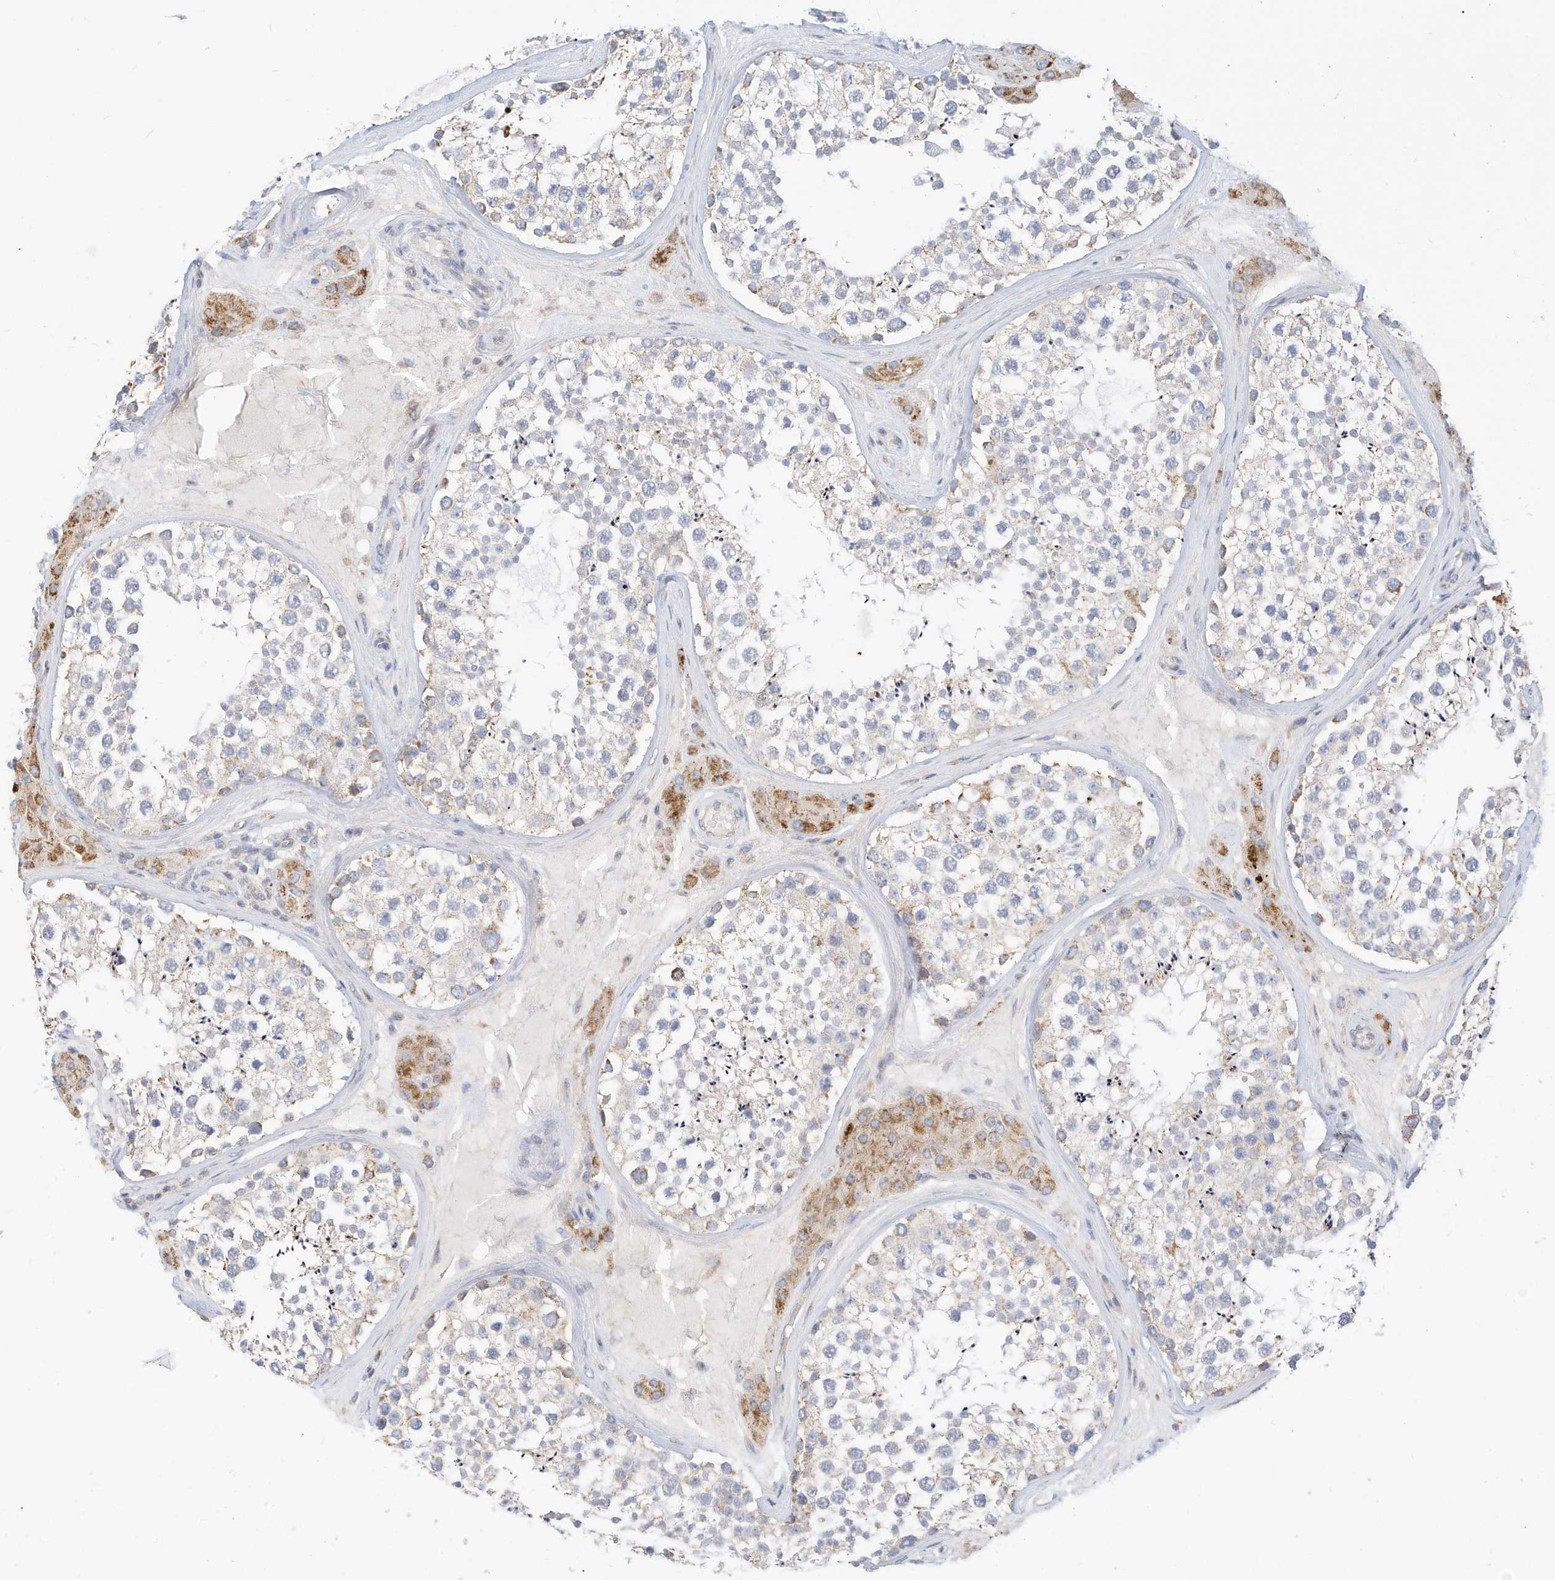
{"staining": {"intensity": "weak", "quantity": "25%-75%", "location": "cytoplasmic/membranous"}, "tissue": "testis", "cell_type": "Cells in seminiferous ducts", "image_type": "normal", "snomed": [{"axis": "morphology", "description": "Normal tissue, NOS"}, {"axis": "topography", "description": "Testis"}], "caption": "Testis stained with DAB immunohistochemistry exhibits low levels of weak cytoplasmic/membranous expression in about 25%-75% of cells in seminiferous ducts.", "gene": "RHOH", "patient": {"sex": "male", "age": 46}}